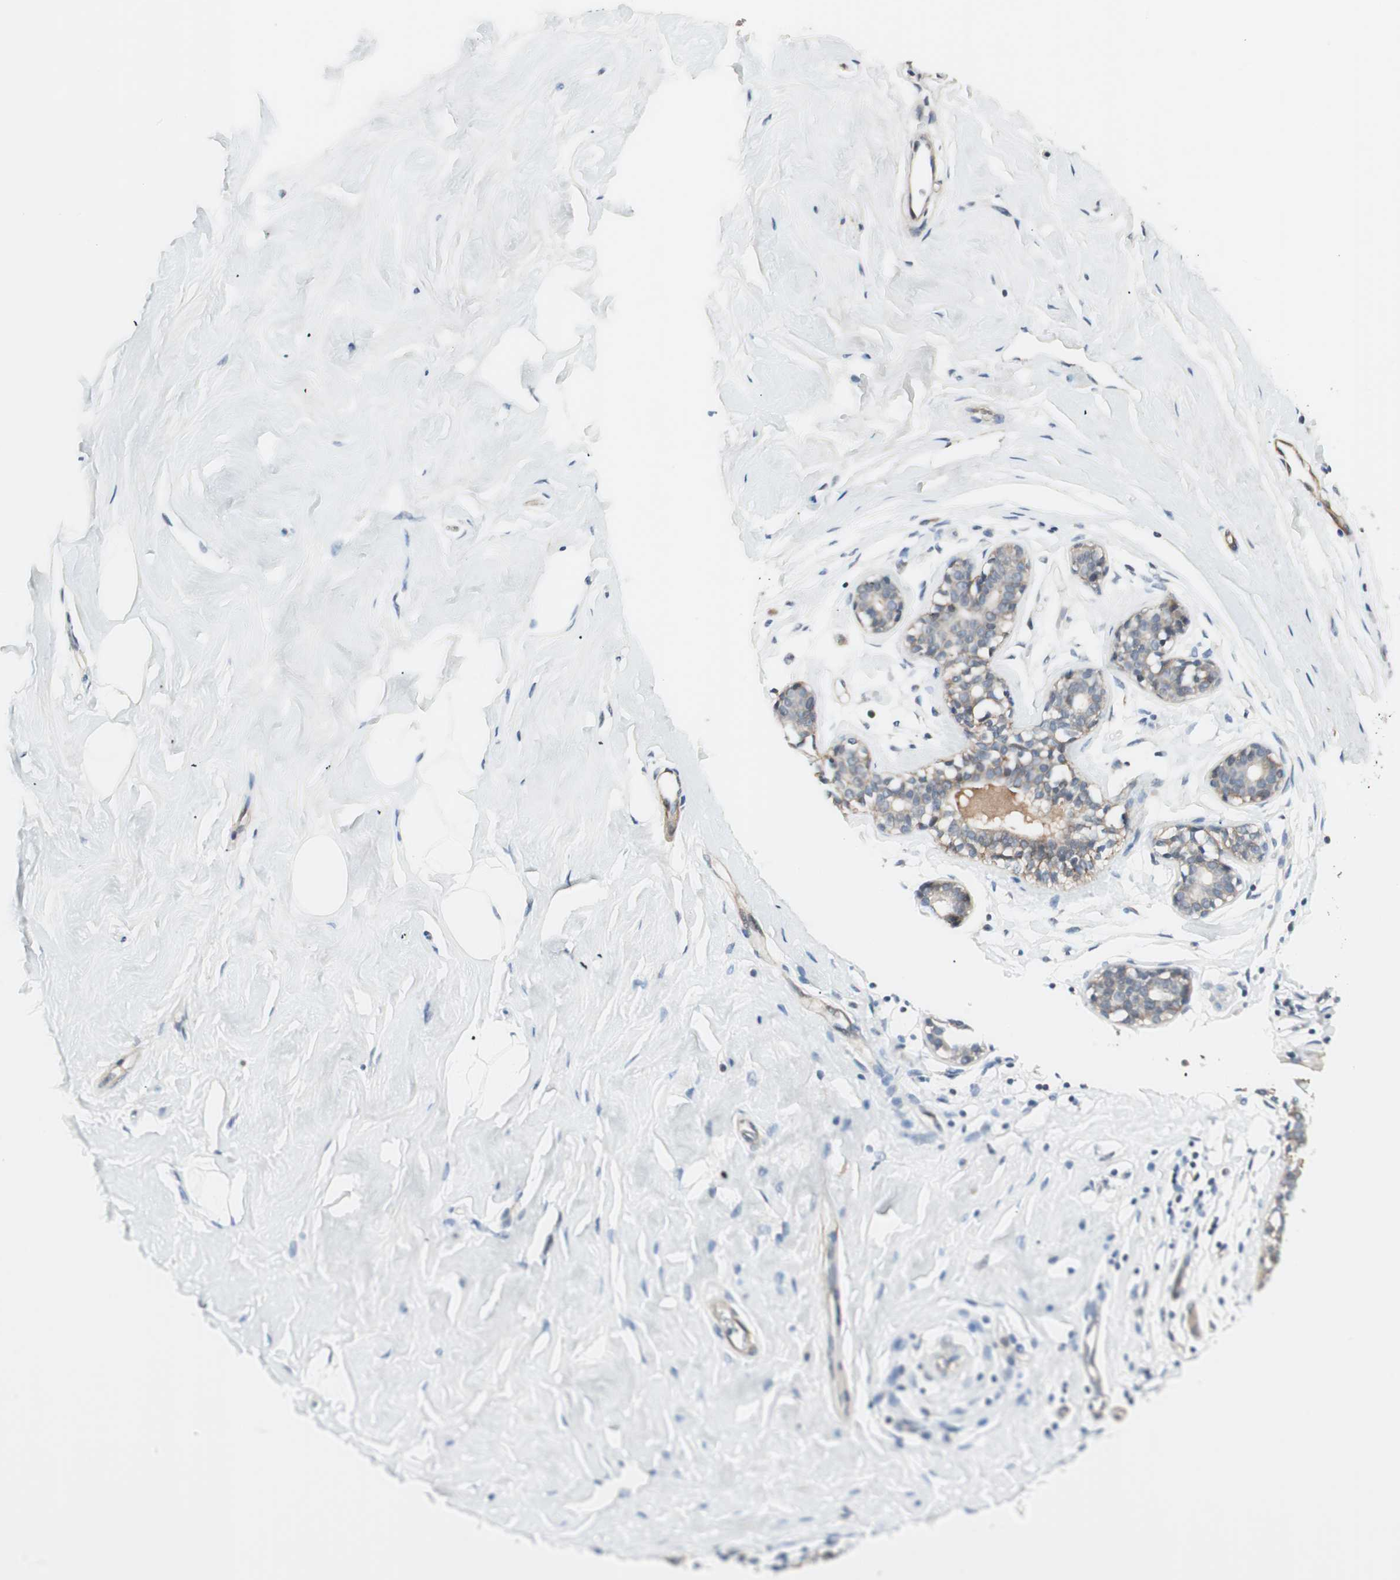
{"staining": {"intensity": "negative", "quantity": "none", "location": "none"}, "tissue": "breast", "cell_type": "Adipocytes", "image_type": "normal", "snomed": [{"axis": "morphology", "description": "Normal tissue, NOS"}, {"axis": "topography", "description": "Breast"}], "caption": "The micrograph reveals no significant expression in adipocytes of breast.", "gene": "ITGB4", "patient": {"sex": "female", "age": 23}}